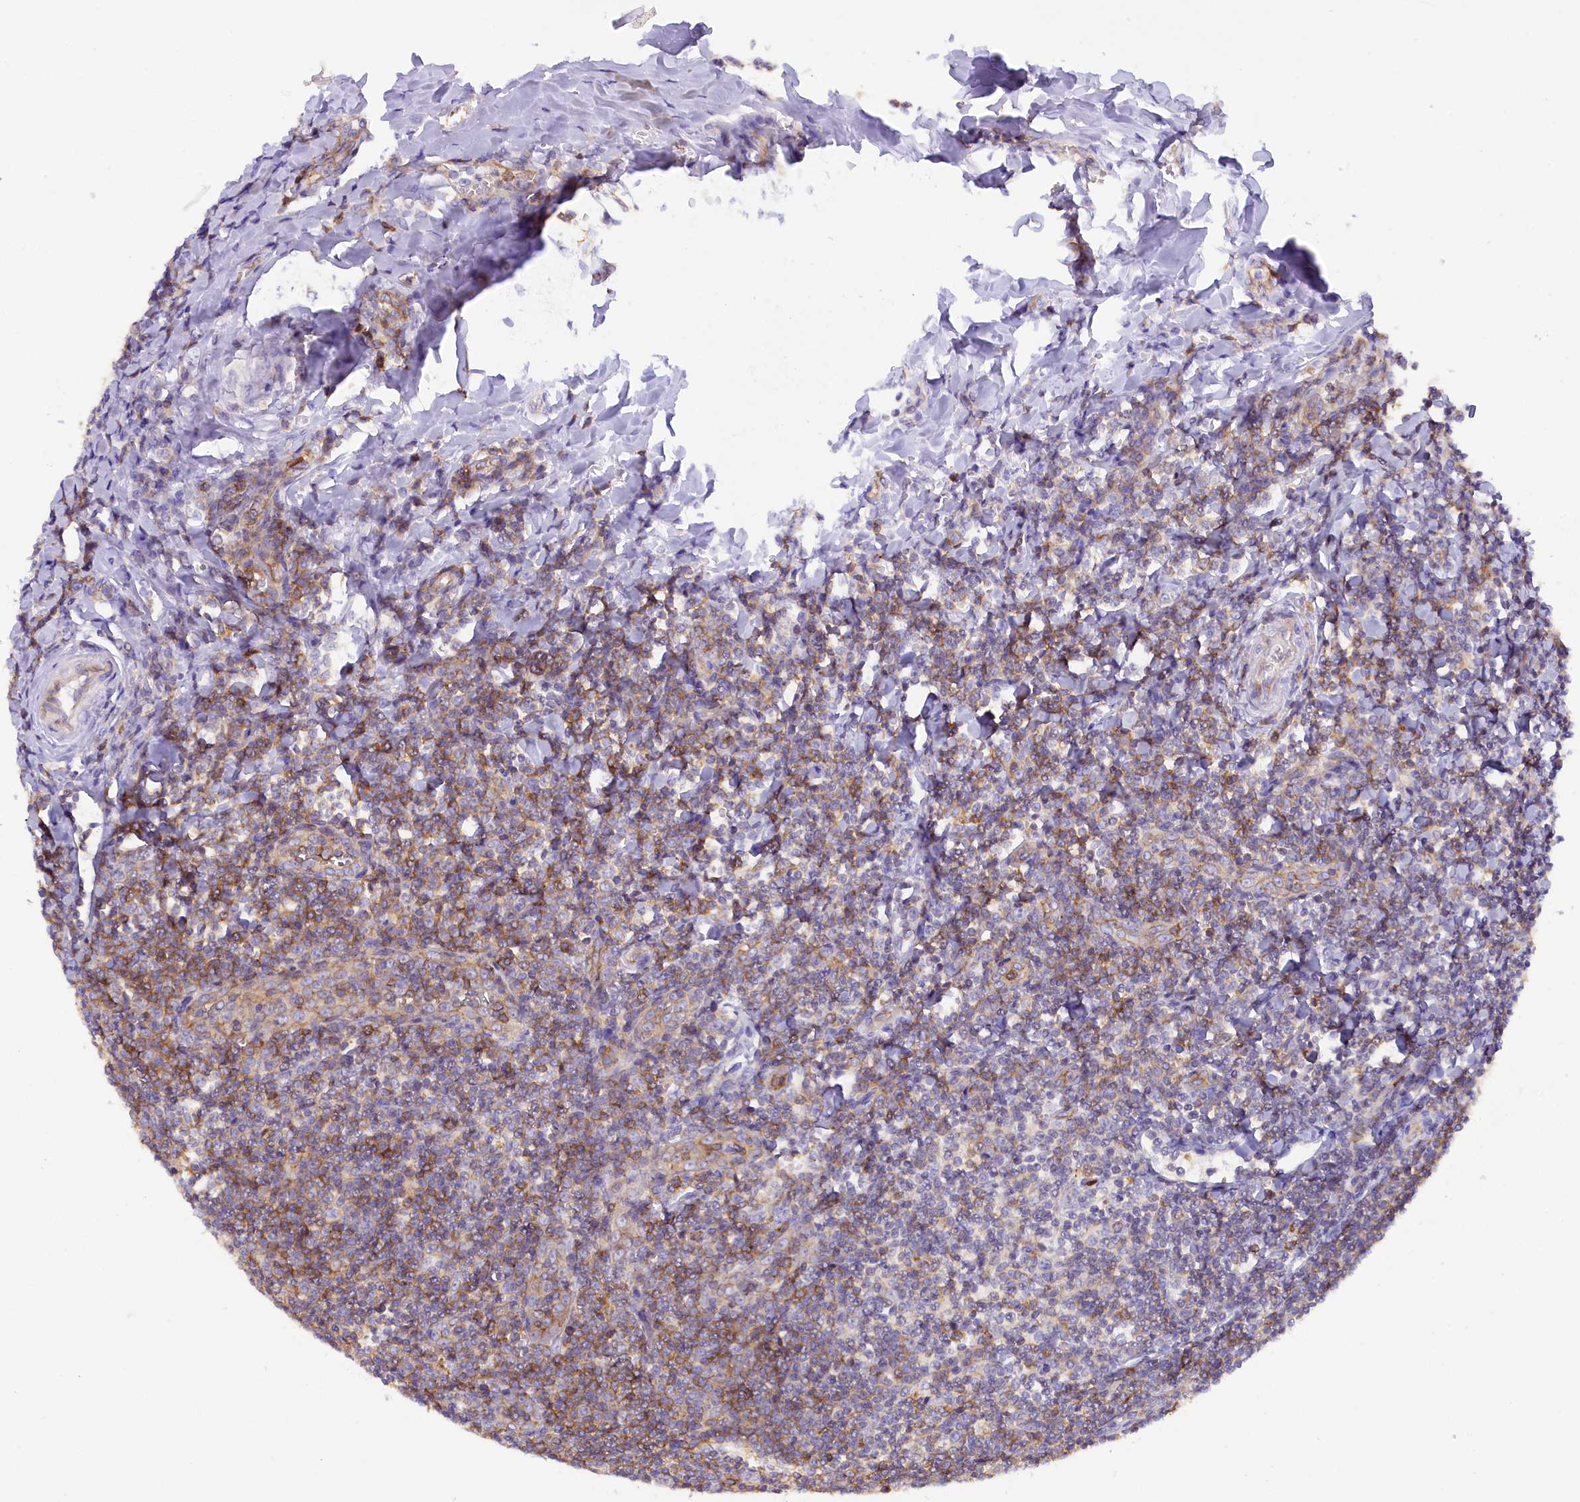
{"staining": {"intensity": "moderate", "quantity": "<25%", "location": "cytoplasmic/membranous"}, "tissue": "tonsil", "cell_type": "Germinal center cells", "image_type": "normal", "snomed": [{"axis": "morphology", "description": "Normal tissue, NOS"}, {"axis": "topography", "description": "Tonsil"}], "caption": "This is a micrograph of IHC staining of unremarkable tonsil, which shows moderate staining in the cytoplasmic/membranous of germinal center cells.", "gene": "FAM193A", "patient": {"sex": "male", "age": 27}}